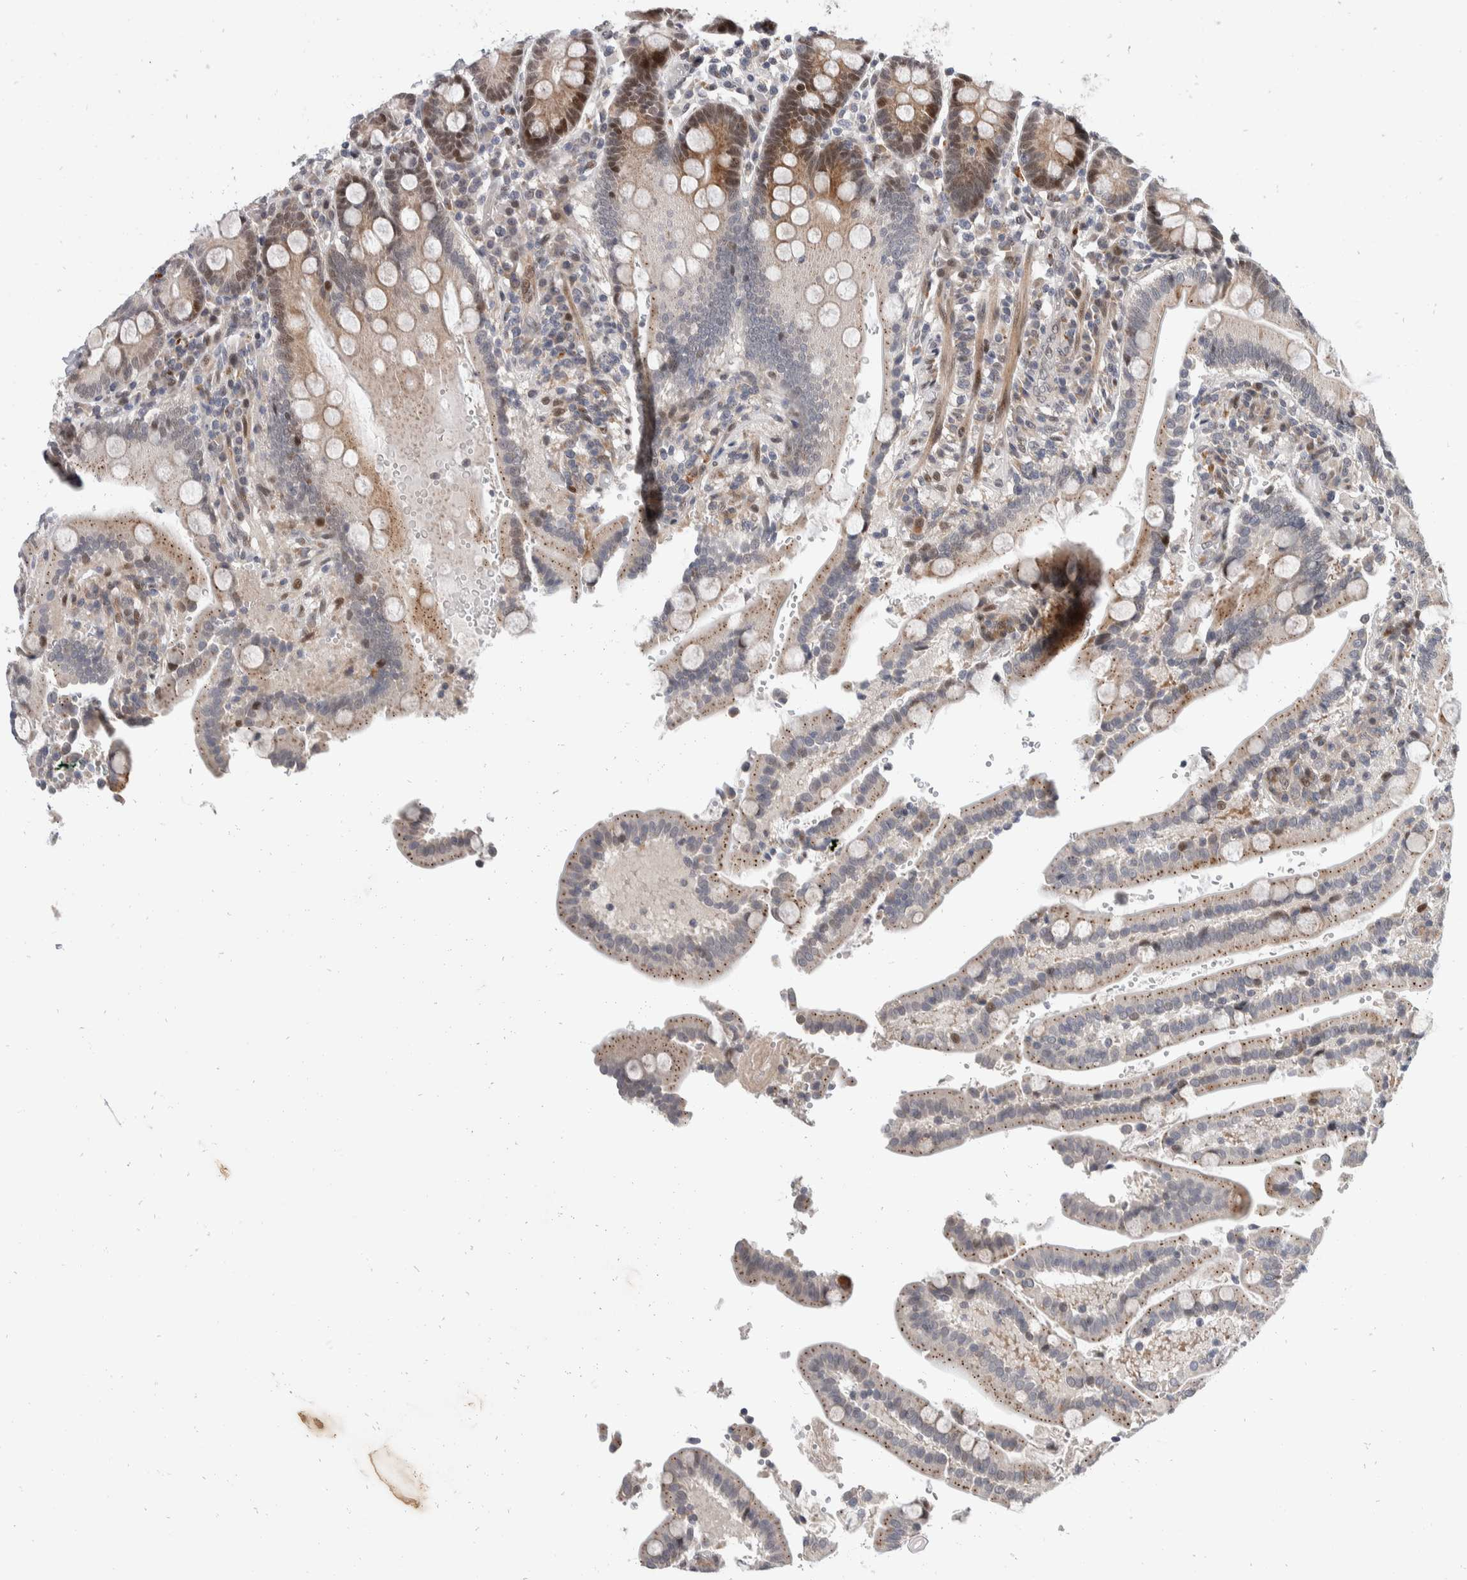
{"staining": {"intensity": "moderate", "quantity": "25%-75%", "location": "cytoplasmic/membranous,nuclear"}, "tissue": "duodenum", "cell_type": "Glandular cells", "image_type": "normal", "snomed": [{"axis": "morphology", "description": "Normal tissue, NOS"}, {"axis": "topography", "description": "Small intestine, NOS"}], "caption": "Immunohistochemistry (DAB) staining of benign human duodenum demonstrates moderate cytoplasmic/membranous,nuclear protein expression in about 25%-75% of glandular cells. The staining was performed using DAB (3,3'-diaminobenzidine) to visualize the protein expression in brown, while the nuclei were stained in blue with hematoxylin (Magnification: 20x).", "gene": "ZNF703", "patient": {"sex": "female", "age": 71}}